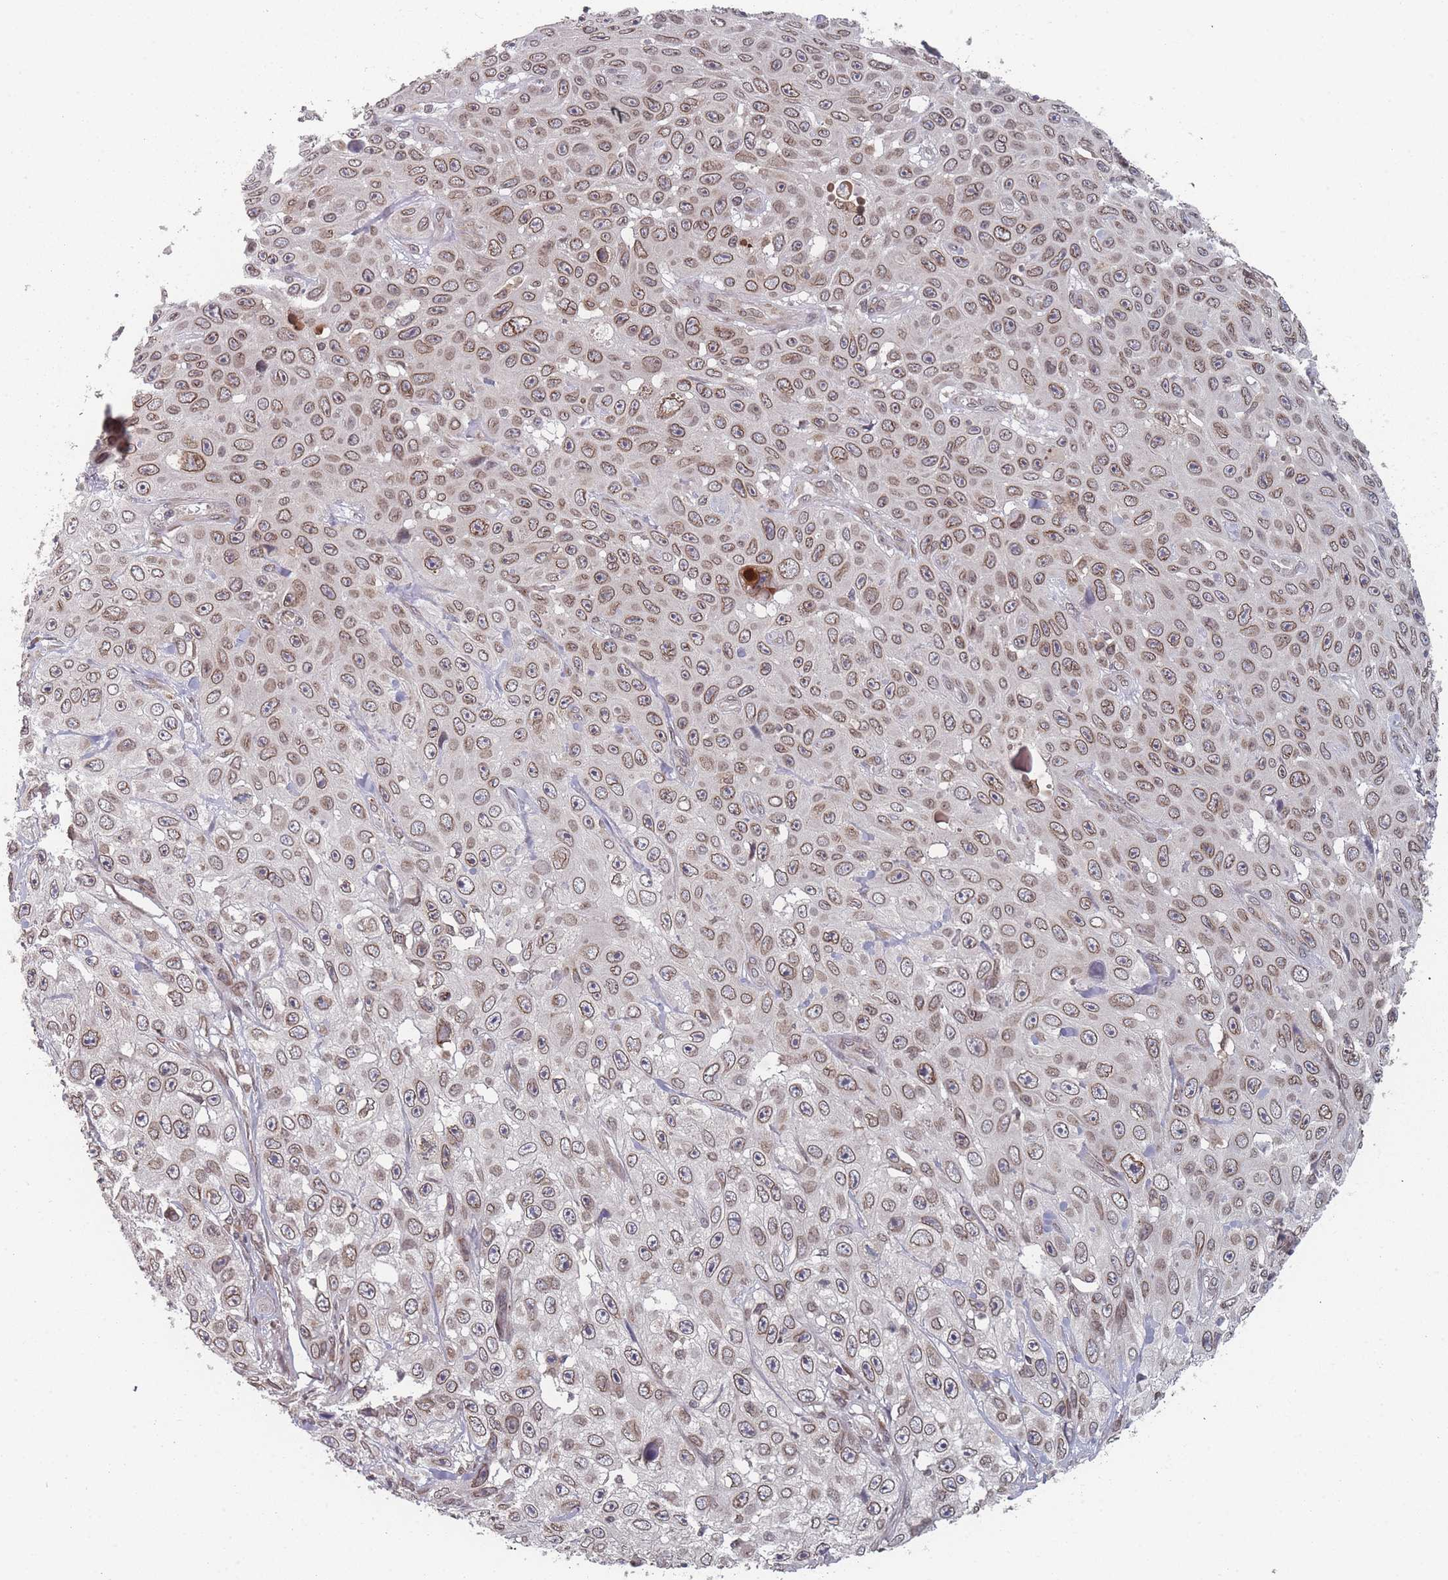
{"staining": {"intensity": "moderate", "quantity": ">75%", "location": "cytoplasmic/membranous,nuclear"}, "tissue": "skin cancer", "cell_type": "Tumor cells", "image_type": "cancer", "snomed": [{"axis": "morphology", "description": "Squamous cell carcinoma, NOS"}, {"axis": "topography", "description": "Skin"}], "caption": "Skin squamous cell carcinoma stained with a brown dye demonstrates moderate cytoplasmic/membranous and nuclear positive positivity in approximately >75% of tumor cells.", "gene": "TBC1D25", "patient": {"sex": "male", "age": 82}}